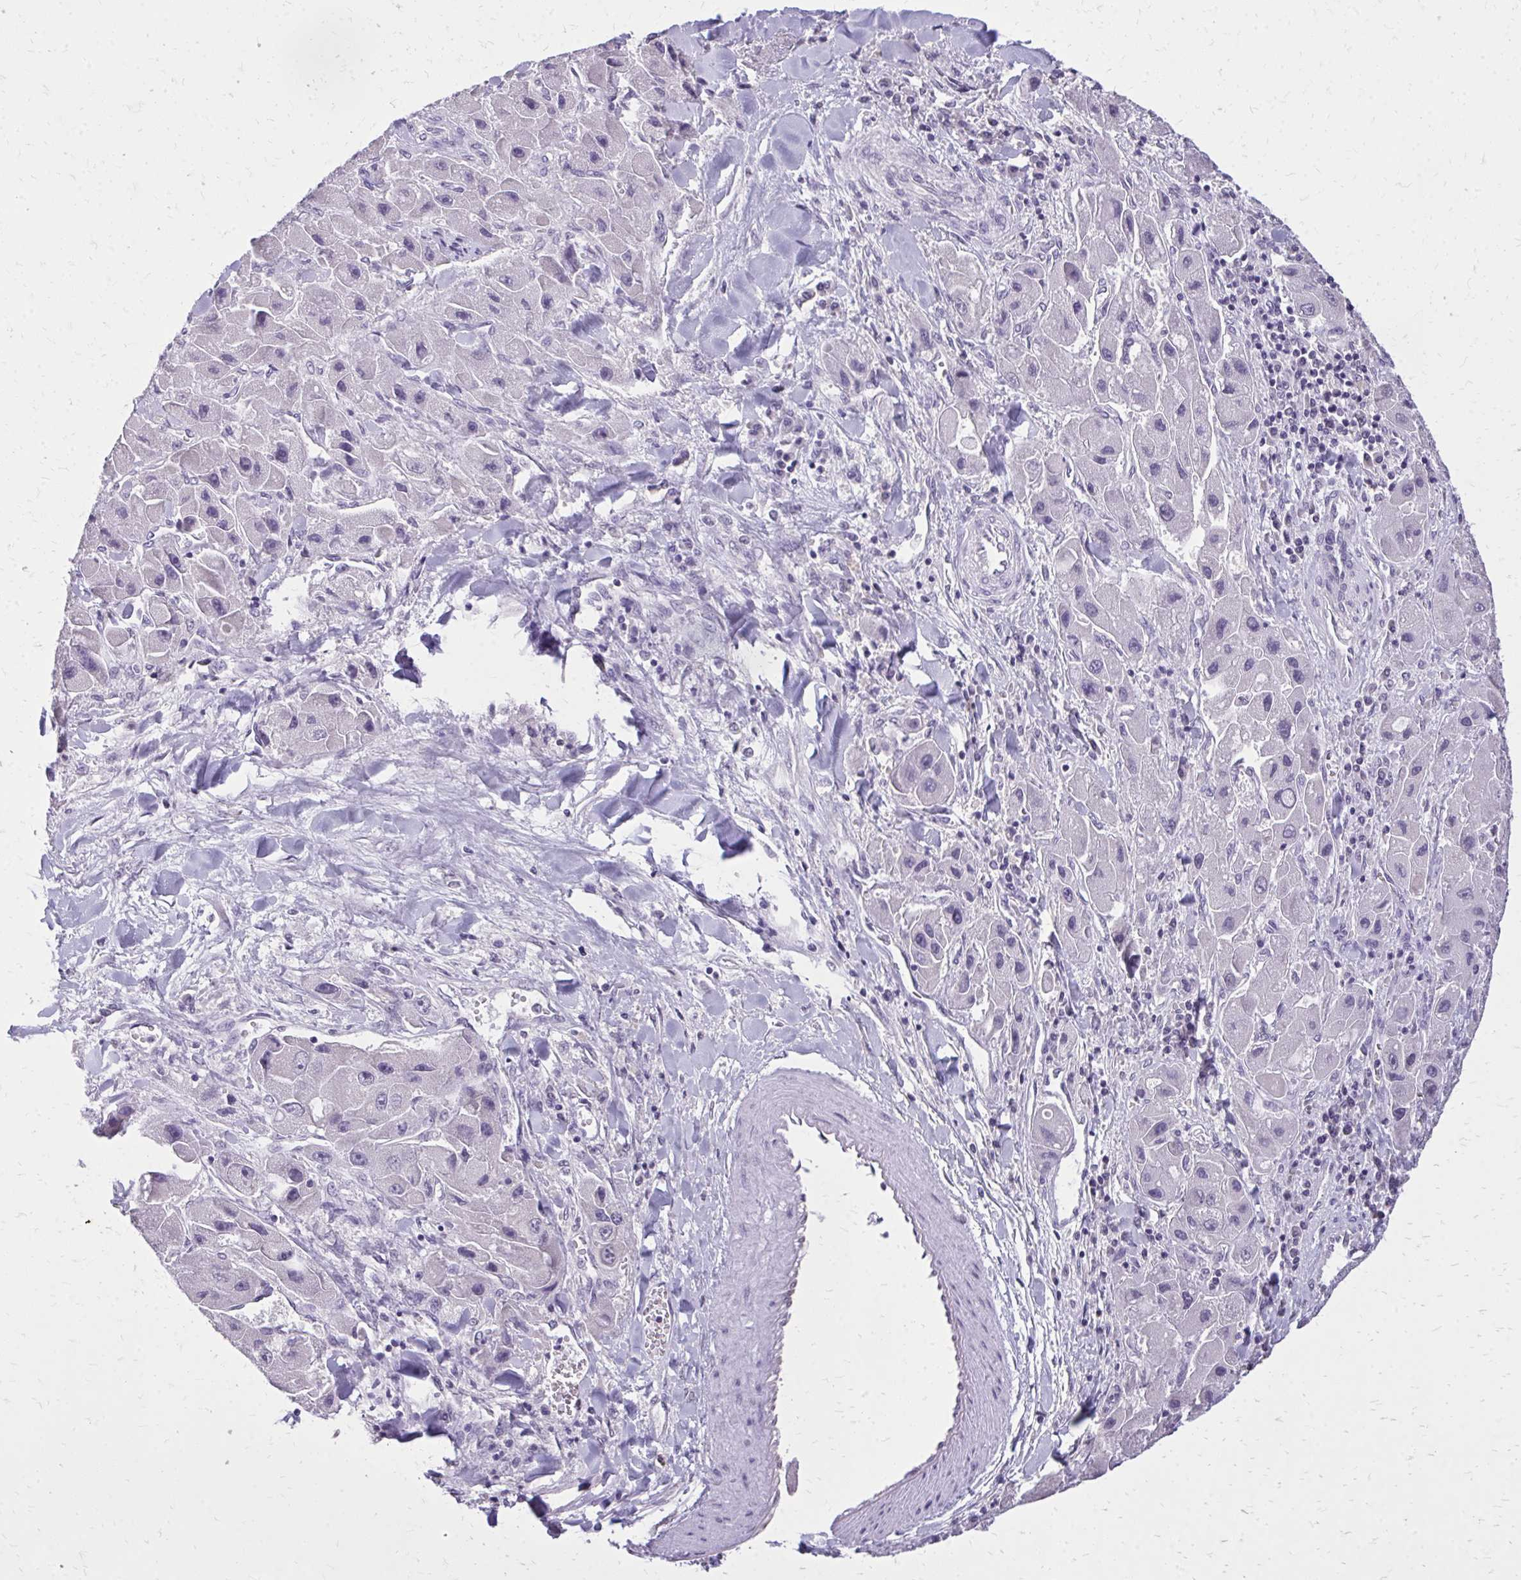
{"staining": {"intensity": "negative", "quantity": "none", "location": "none"}, "tissue": "liver cancer", "cell_type": "Tumor cells", "image_type": "cancer", "snomed": [{"axis": "morphology", "description": "Carcinoma, Hepatocellular, NOS"}, {"axis": "topography", "description": "Liver"}], "caption": "DAB (3,3'-diaminobenzidine) immunohistochemical staining of hepatocellular carcinoma (liver) shows no significant positivity in tumor cells.", "gene": "AKAP5", "patient": {"sex": "male", "age": 24}}